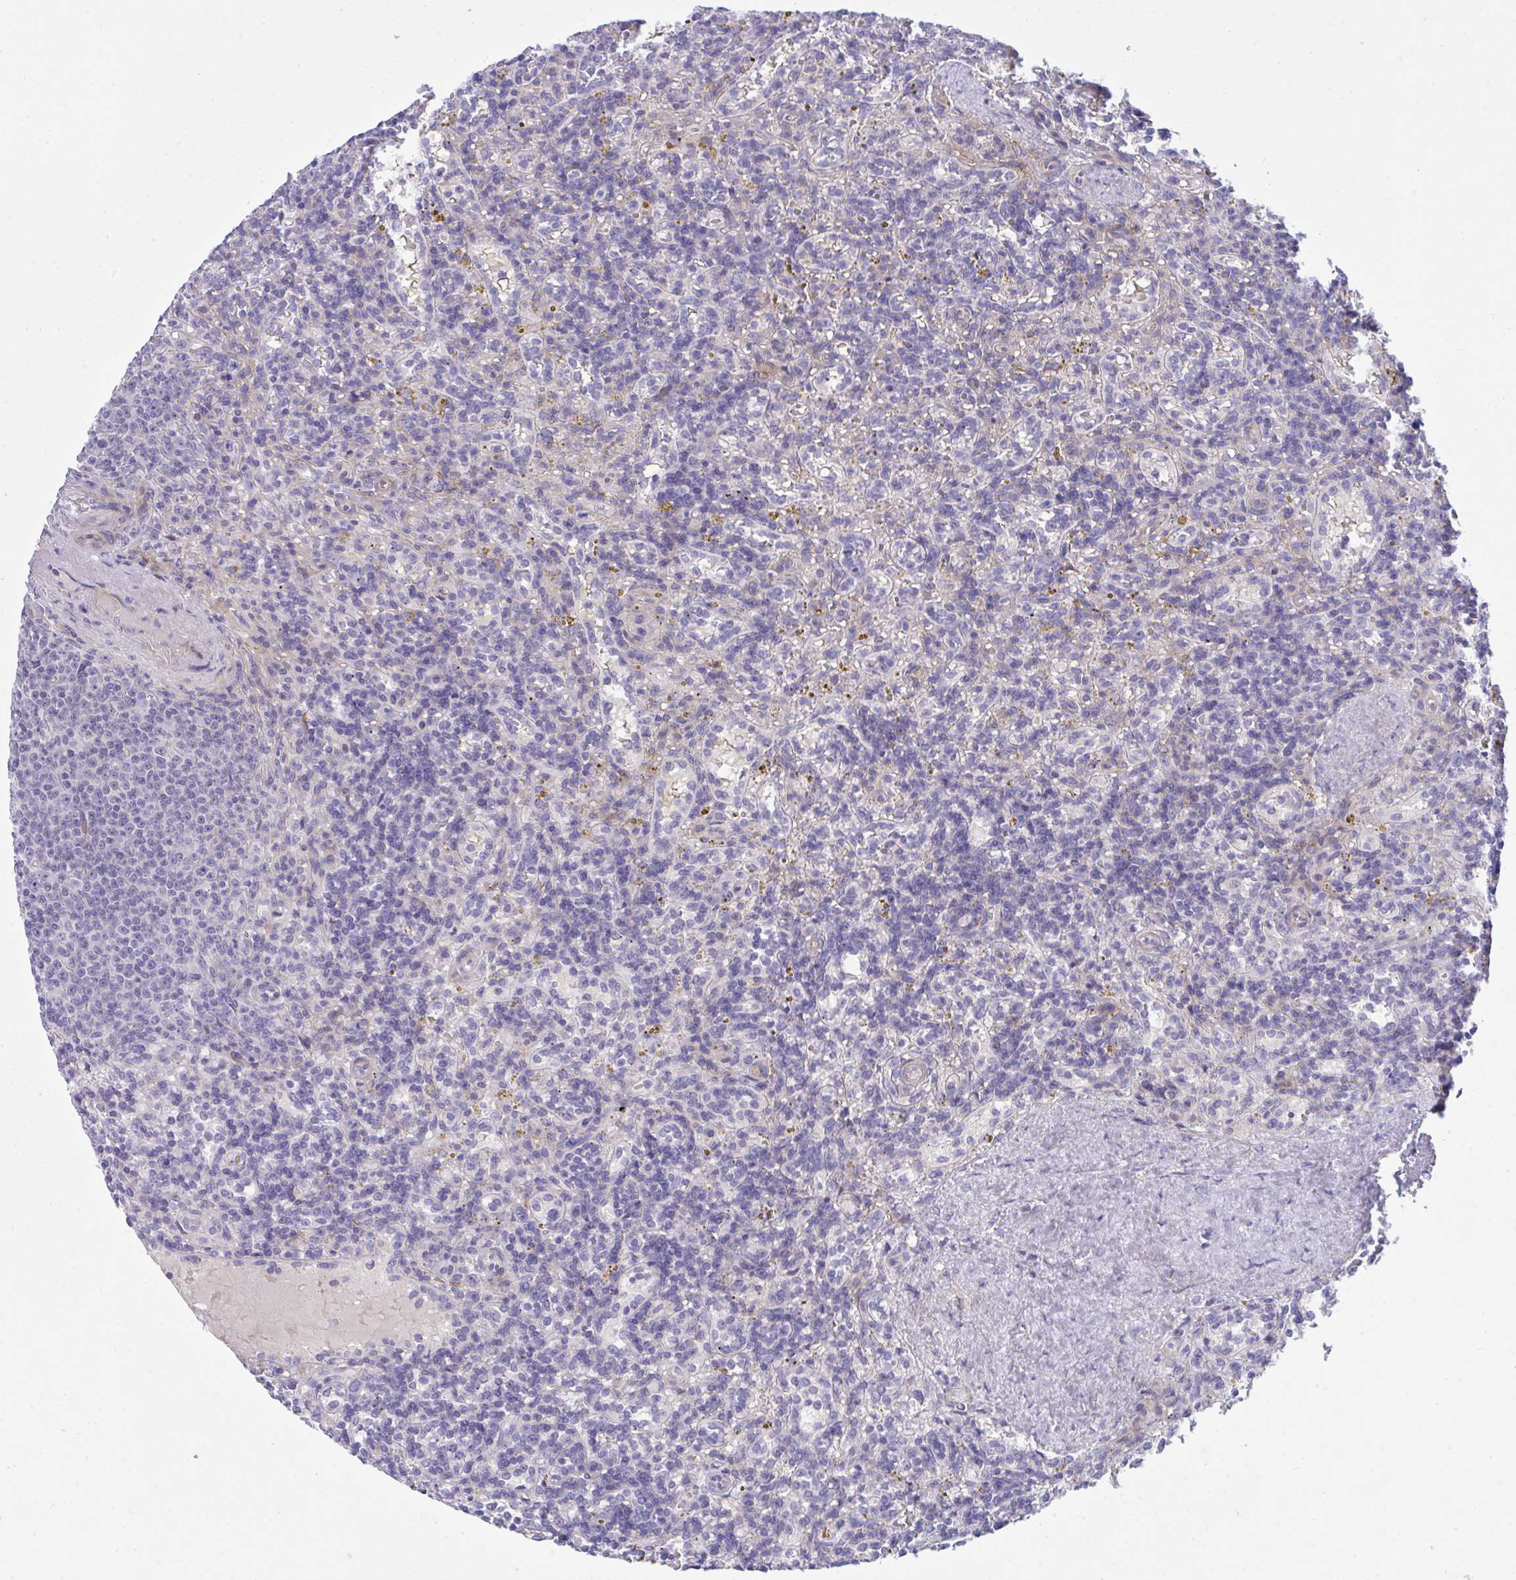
{"staining": {"intensity": "negative", "quantity": "none", "location": "none"}, "tissue": "lymphoma", "cell_type": "Tumor cells", "image_type": "cancer", "snomed": [{"axis": "morphology", "description": "Malignant lymphoma, non-Hodgkin's type, Low grade"}, {"axis": "topography", "description": "Spleen"}], "caption": "High magnification brightfield microscopy of lymphoma stained with DAB (3,3'-diaminobenzidine) (brown) and counterstained with hematoxylin (blue): tumor cells show no significant staining.", "gene": "MED9", "patient": {"sex": "male", "age": 67}}